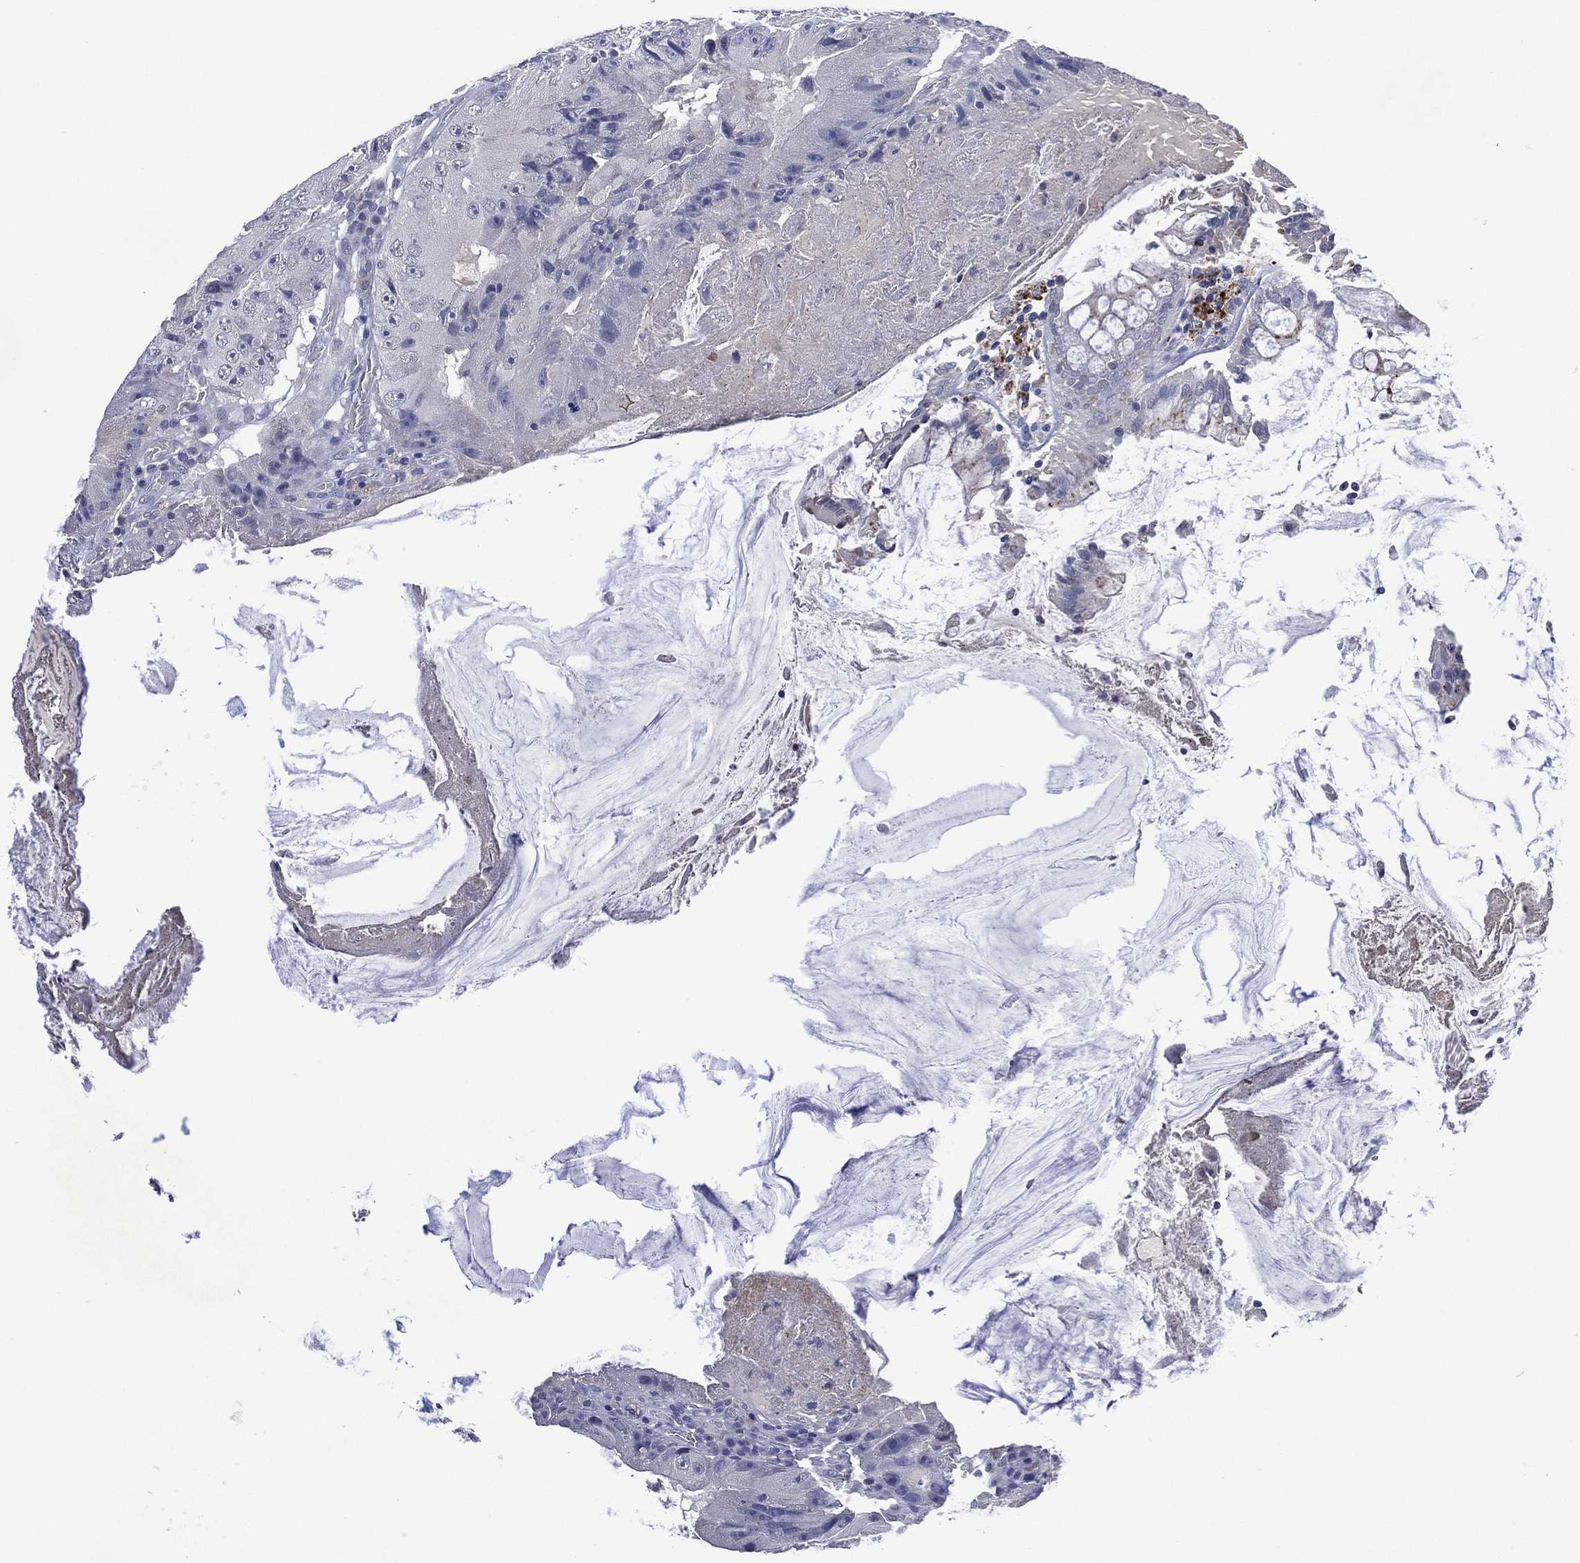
{"staining": {"intensity": "negative", "quantity": "none", "location": "none"}, "tissue": "colorectal cancer", "cell_type": "Tumor cells", "image_type": "cancer", "snomed": [{"axis": "morphology", "description": "Adenocarcinoma, NOS"}, {"axis": "topography", "description": "Colon"}], "caption": "IHC image of neoplastic tissue: colorectal adenocarcinoma stained with DAB (3,3'-diaminobenzidine) demonstrates no significant protein expression in tumor cells. Nuclei are stained in blue.", "gene": "ASB10", "patient": {"sex": "female", "age": 86}}